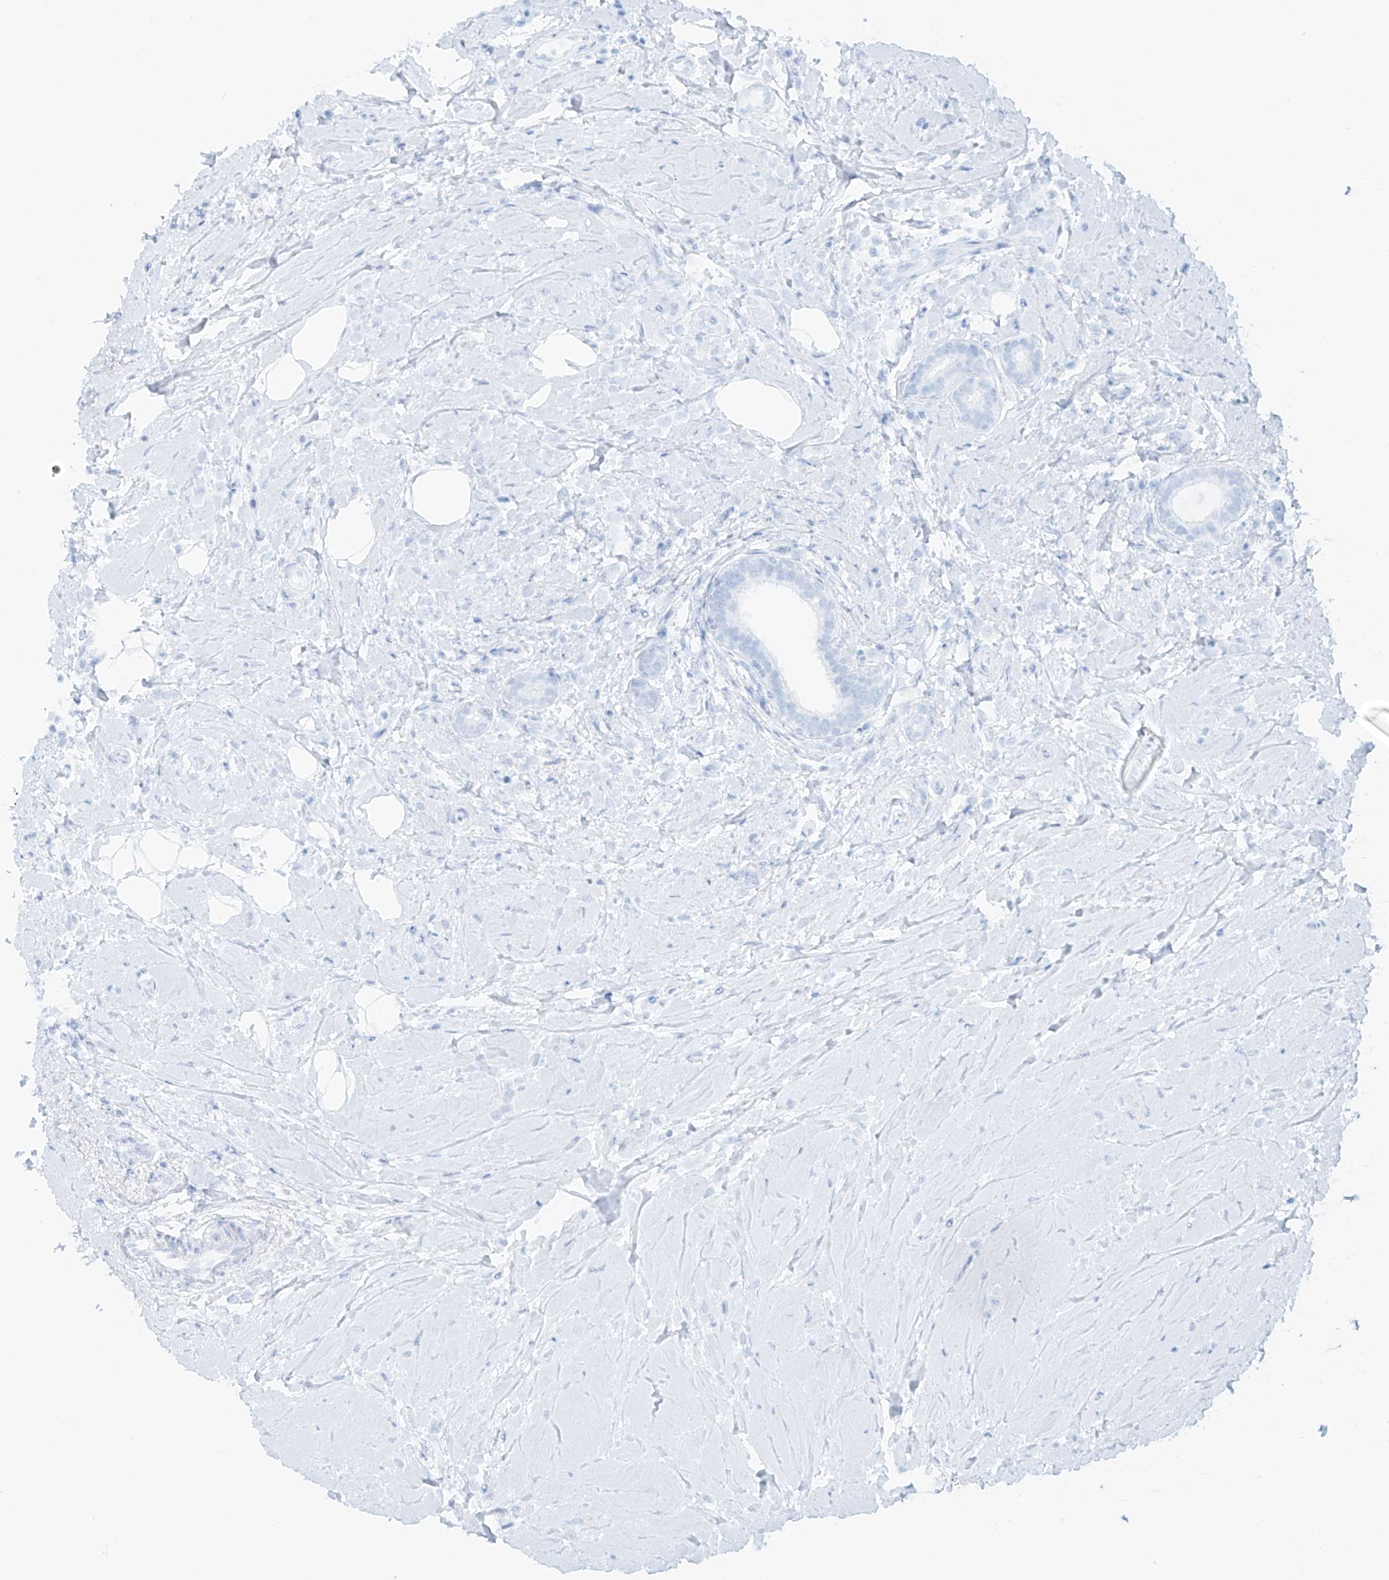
{"staining": {"intensity": "negative", "quantity": "none", "location": "none"}, "tissue": "breast cancer", "cell_type": "Tumor cells", "image_type": "cancer", "snomed": [{"axis": "morphology", "description": "Lobular carcinoma"}, {"axis": "topography", "description": "Breast"}], "caption": "A high-resolution histopathology image shows immunohistochemistry staining of breast cancer, which shows no significant expression in tumor cells. (Stains: DAB (3,3'-diaminobenzidine) immunohistochemistry with hematoxylin counter stain, Microscopy: brightfield microscopy at high magnification).", "gene": "CEP162", "patient": {"sex": "female", "age": 47}}